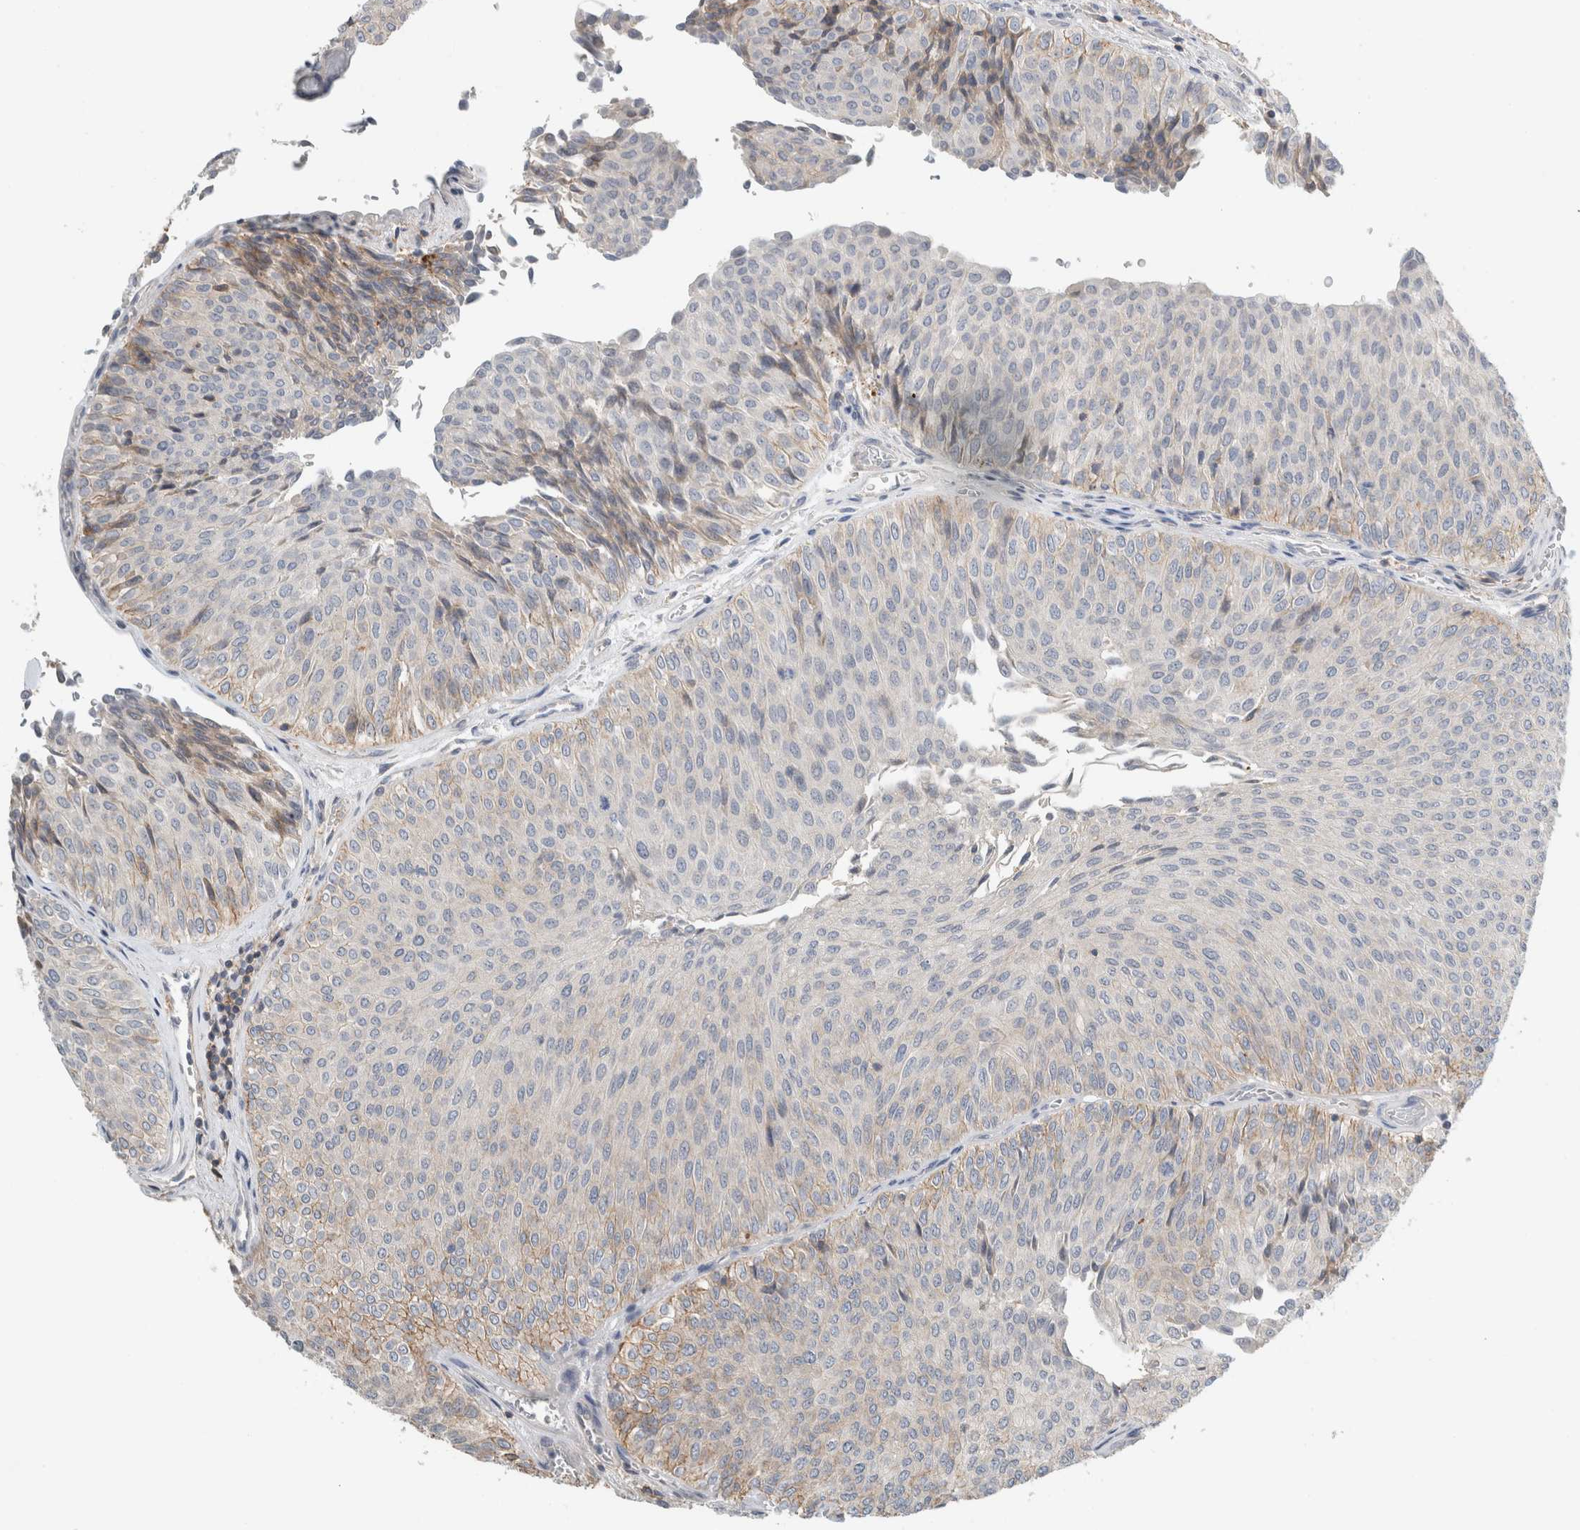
{"staining": {"intensity": "negative", "quantity": "none", "location": "none"}, "tissue": "urothelial cancer", "cell_type": "Tumor cells", "image_type": "cancer", "snomed": [{"axis": "morphology", "description": "Urothelial carcinoma, Low grade"}, {"axis": "topography", "description": "Urinary bladder"}], "caption": "Tumor cells are negative for protein expression in human low-grade urothelial carcinoma.", "gene": "ERCC6L2", "patient": {"sex": "male", "age": 78}}